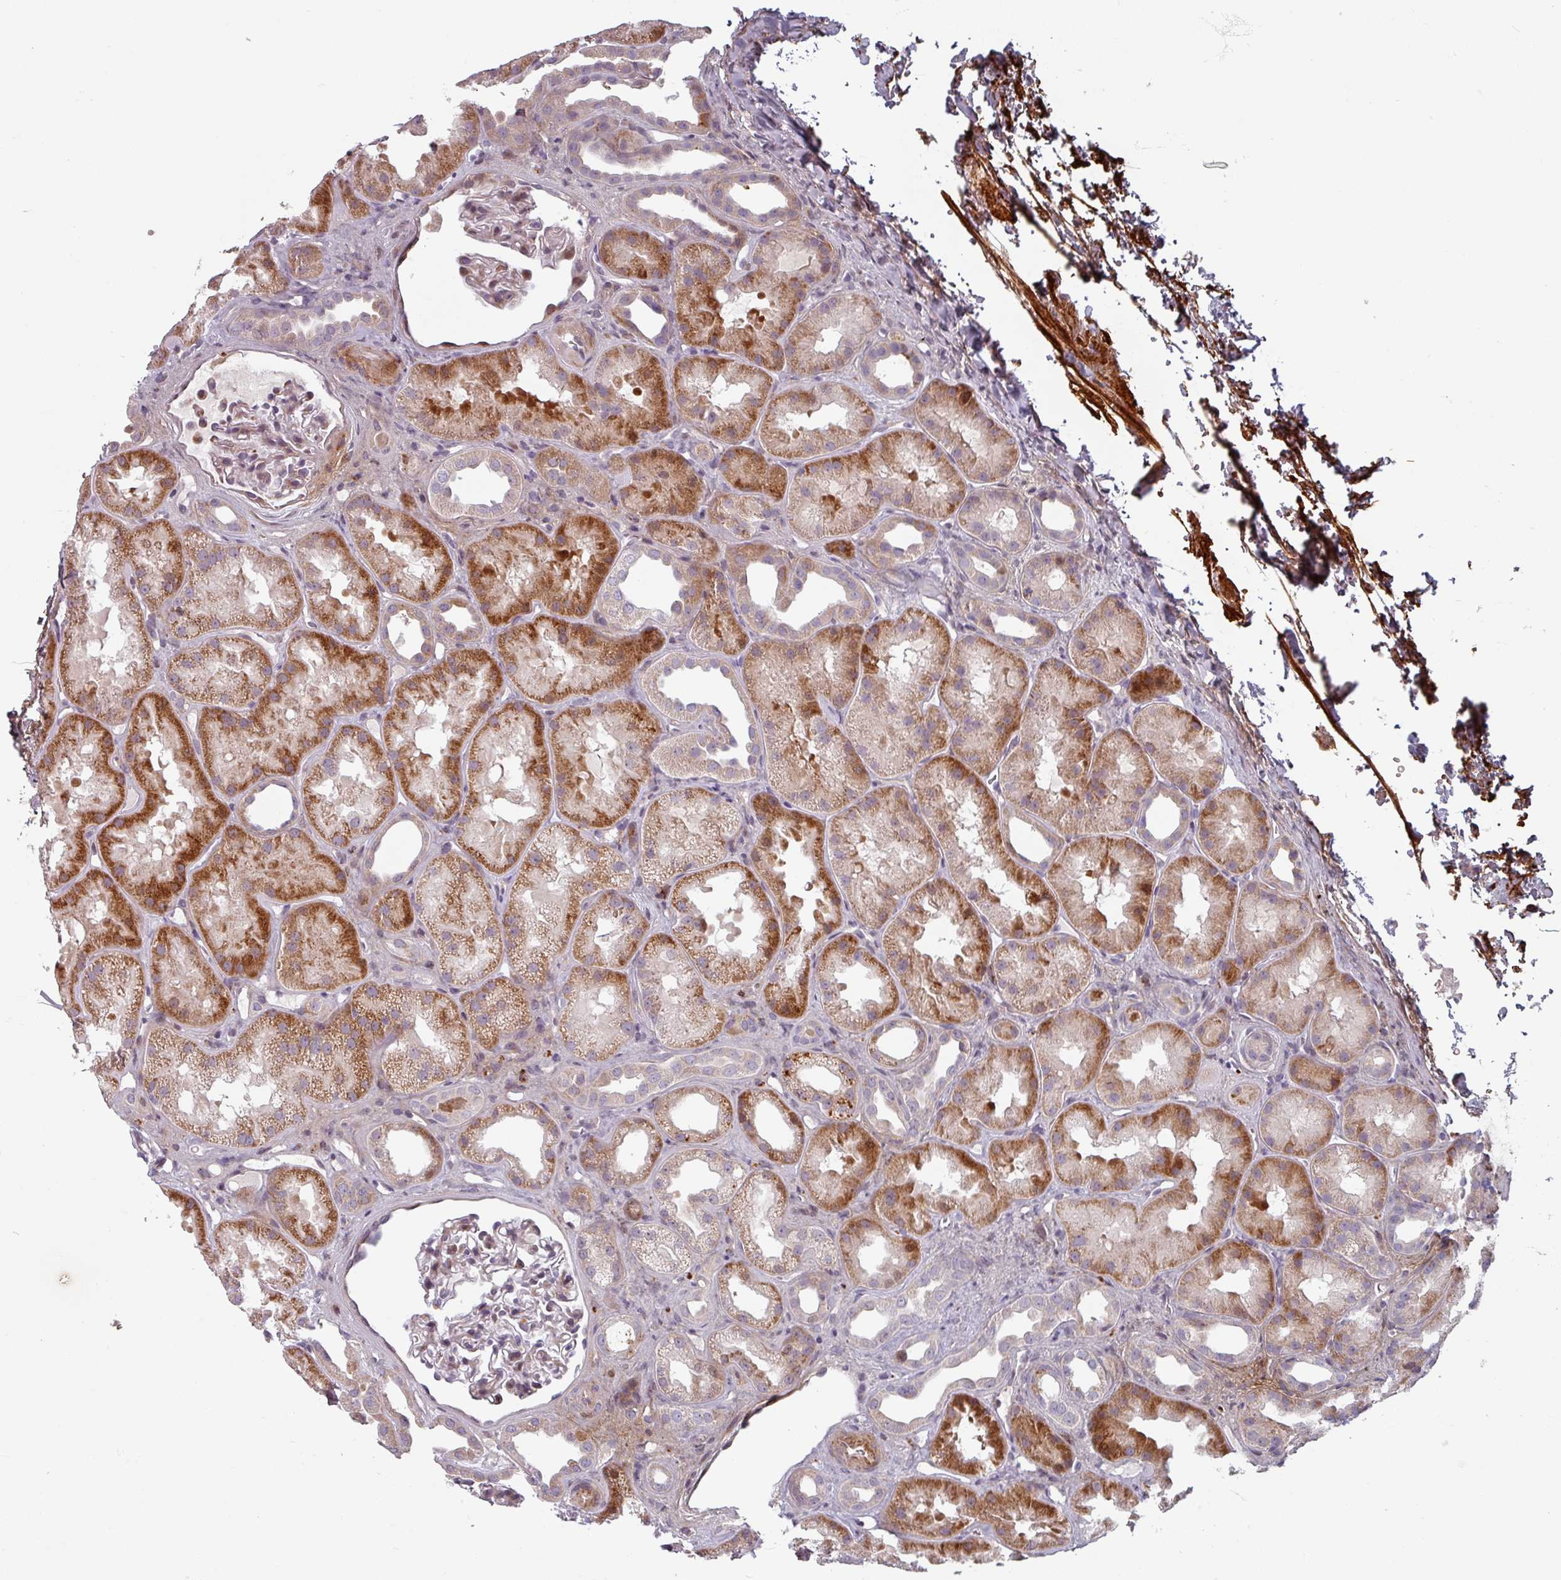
{"staining": {"intensity": "moderate", "quantity": "<25%", "location": "cytoplasmic/membranous"}, "tissue": "kidney", "cell_type": "Cells in glomeruli", "image_type": "normal", "snomed": [{"axis": "morphology", "description": "Normal tissue, NOS"}, {"axis": "topography", "description": "Kidney"}], "caption": "An IHC photomicrograph of unremarkable tissue is shown. Protein staining in brown shows moderate cytoplasmic/membranous positivity in kidney within cells in glomeruli.", "gene": "CYB5RL", "patient": {"sex": "male", "age": 61}}